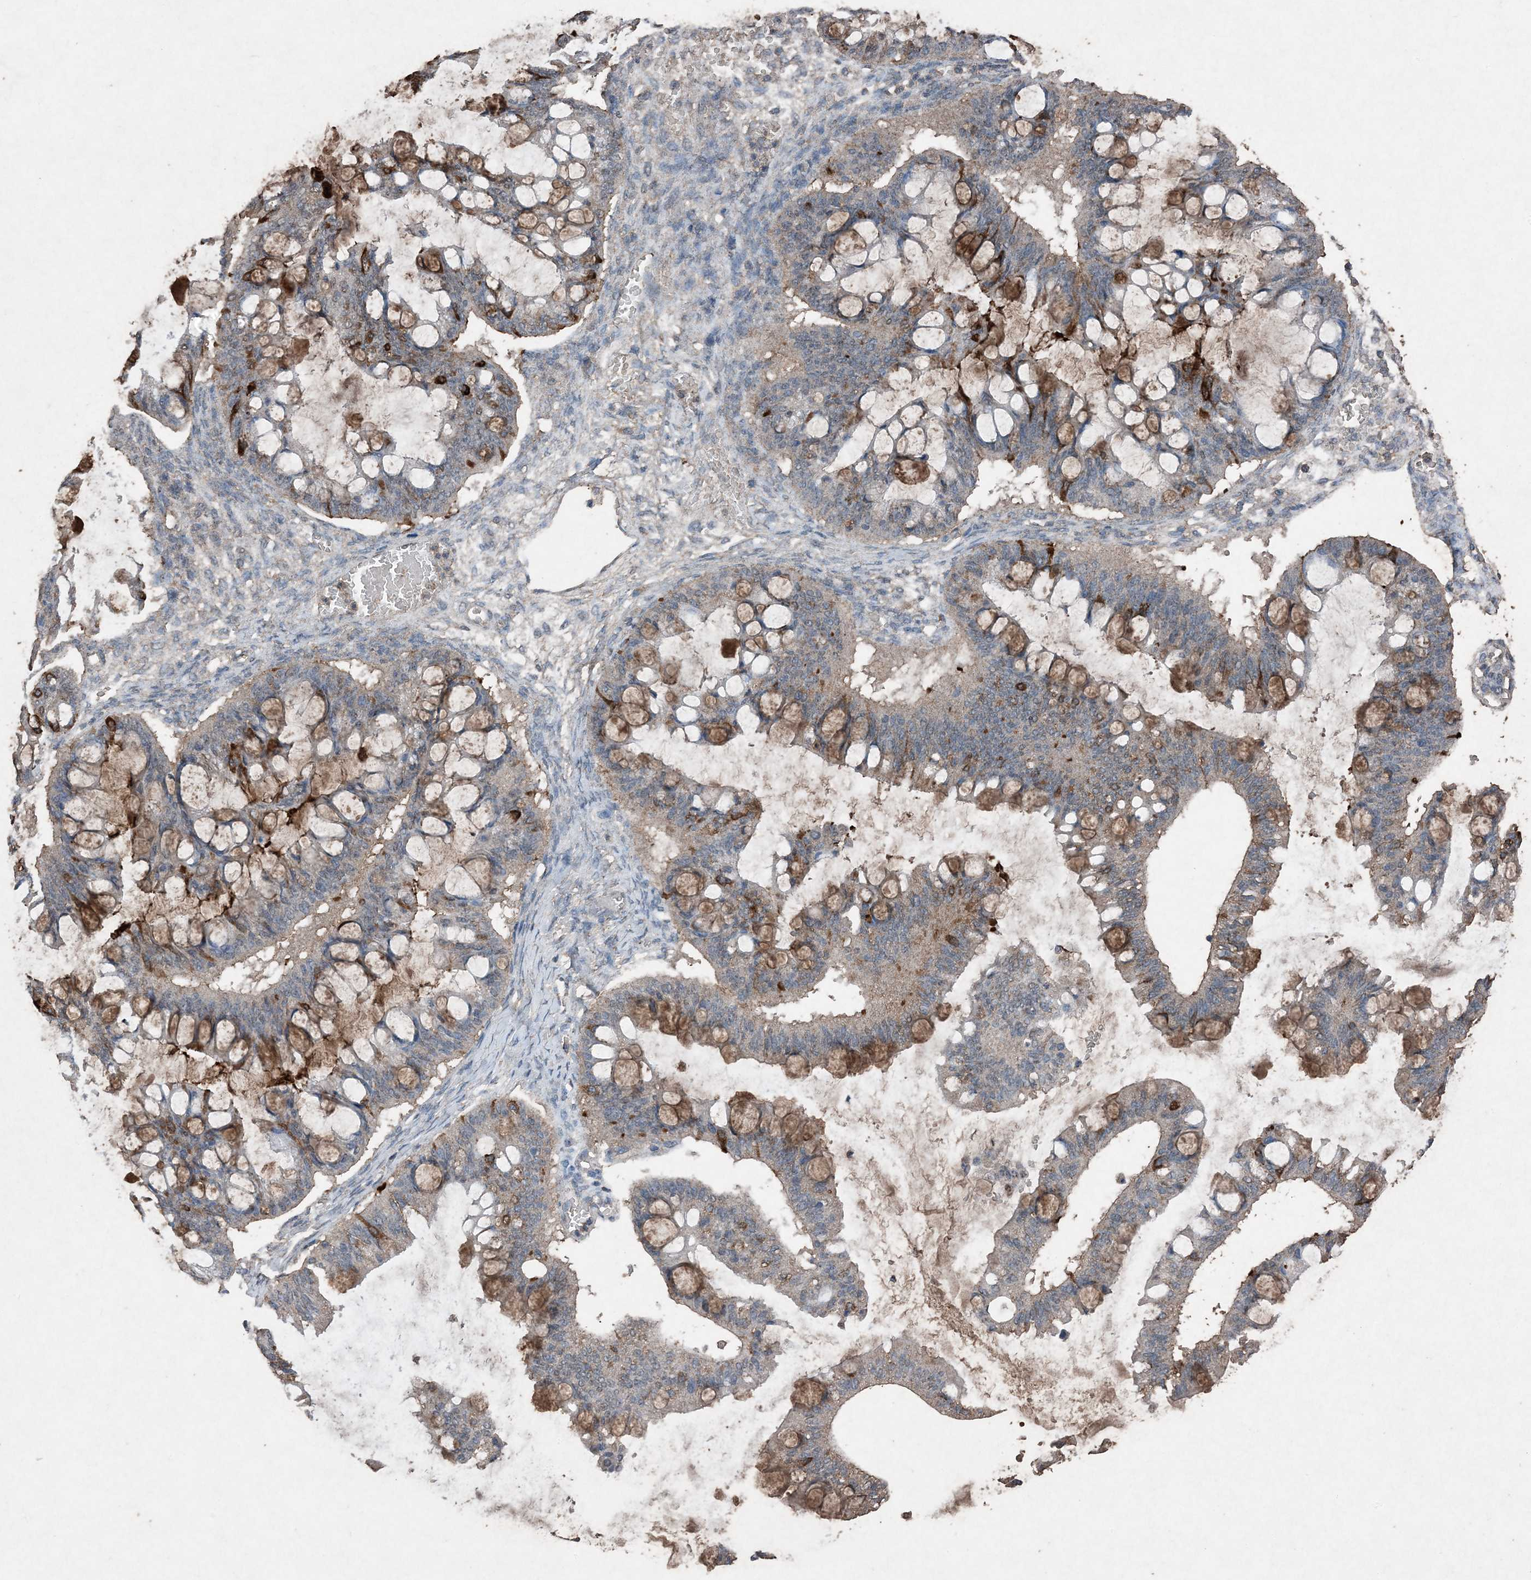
{"staining": {"intensity": "moderate", "quantity": "25%-75%", "location": "cytoplasmic/membranous"}, "tissue": "ovarian cancer", "cell_type": "Tumor cells", "image_type": "cancer", "snomed": [{"axis": "morphology", "description": "Cystadenocarcinoma, mucinous, NOS"}, {"axis": "topography", "description": "Ovary"}], "caption": "This micrograph reveals immunohistochemistry (IHC) staining of ovarian mucinous cystadenocarcinoma, with medium moderate cytoplasmic/membranous expression in about 25%-75% of tumor cells.", "gene": "FCN3", "patient": {"sex": "female", "age": 73}}